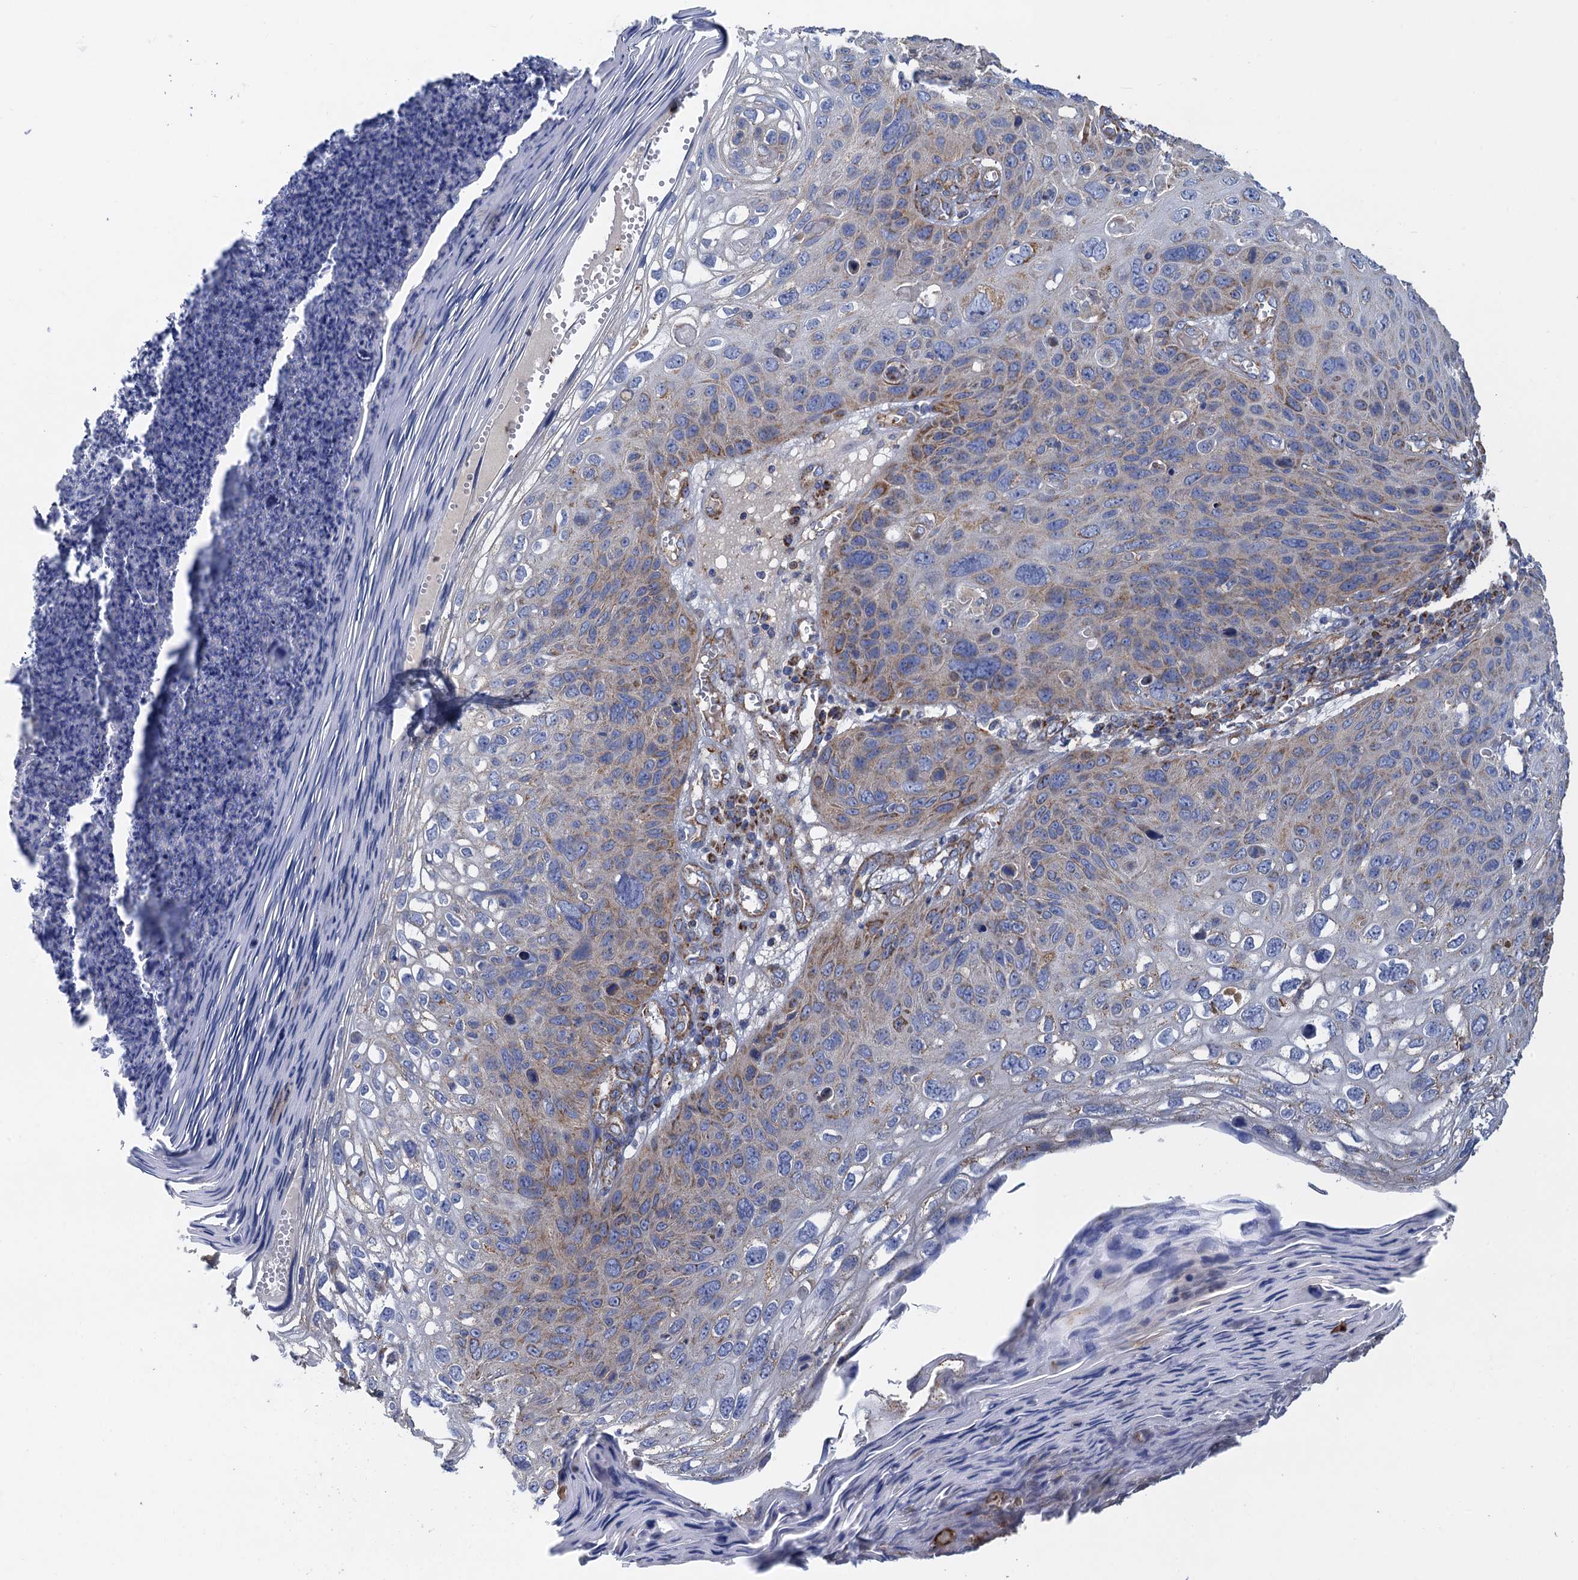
{"staining": {"intensity": "moderate", "quantity": "<25%", "location": "cytoplasmic/membranous"}, "tissue": "skin cancer", "cell_type": "Tumor cells", "image_type": "cancer", "snomed": [{"axis": "morphology", "description": "Squamous cell carcinoma, NOS"}, {"axis": "topography", "description": "Skin"}], "caption": "This photomicrograph shows skin cancer (squamous cell carcinoma) stained with IHC to label a protein in brown. The cytoplasmic/membranous of tumor cells show moderate positivity for the protein. Nuclei are counter-stained blue.", "gene": "GCSH", "patient": {"sex": "female", "age": 90}}